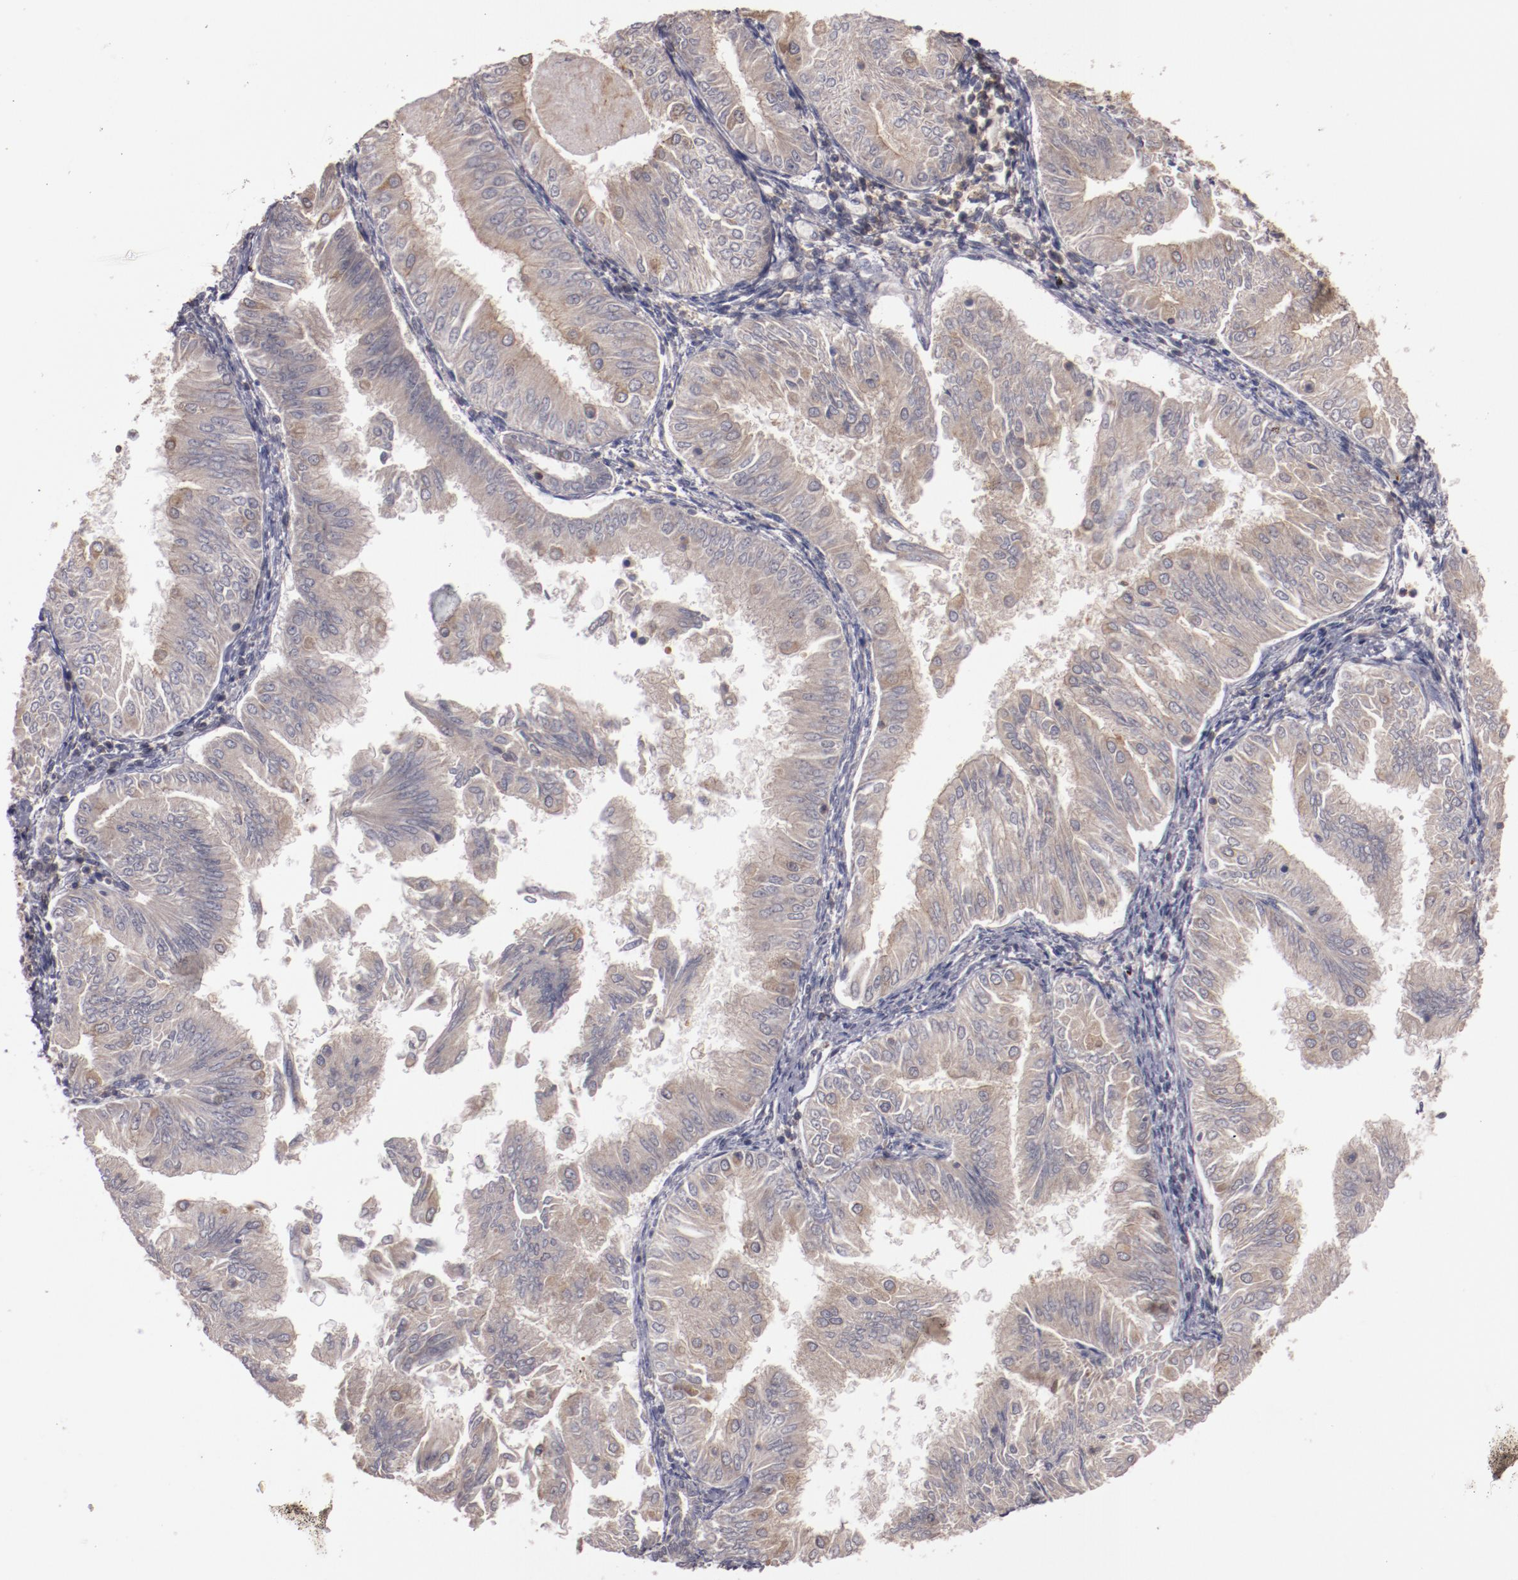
{"staining": {"intensity": "weak", "quantity": "25%-75%", "location": "cytoplasmic/membranous"}, "tissue": "endometrial cancer", "cell_type": "Tumor cells", "image_type": "cancer", "snomed": [{"axis": "morphology", "description": "Adenocarcinoma, NOS"}, {"axis": "topography", "description": "Endometrium"}], "caption": "This is a histology image of immunohistochemistry (IHC) staining of adenocarcinoma (endometrial), which shows weak staining in the cytoplasmic/membranous of tumor cells.", "gene": "MBL2", "patient": {"sex": "female", "age": 53}}